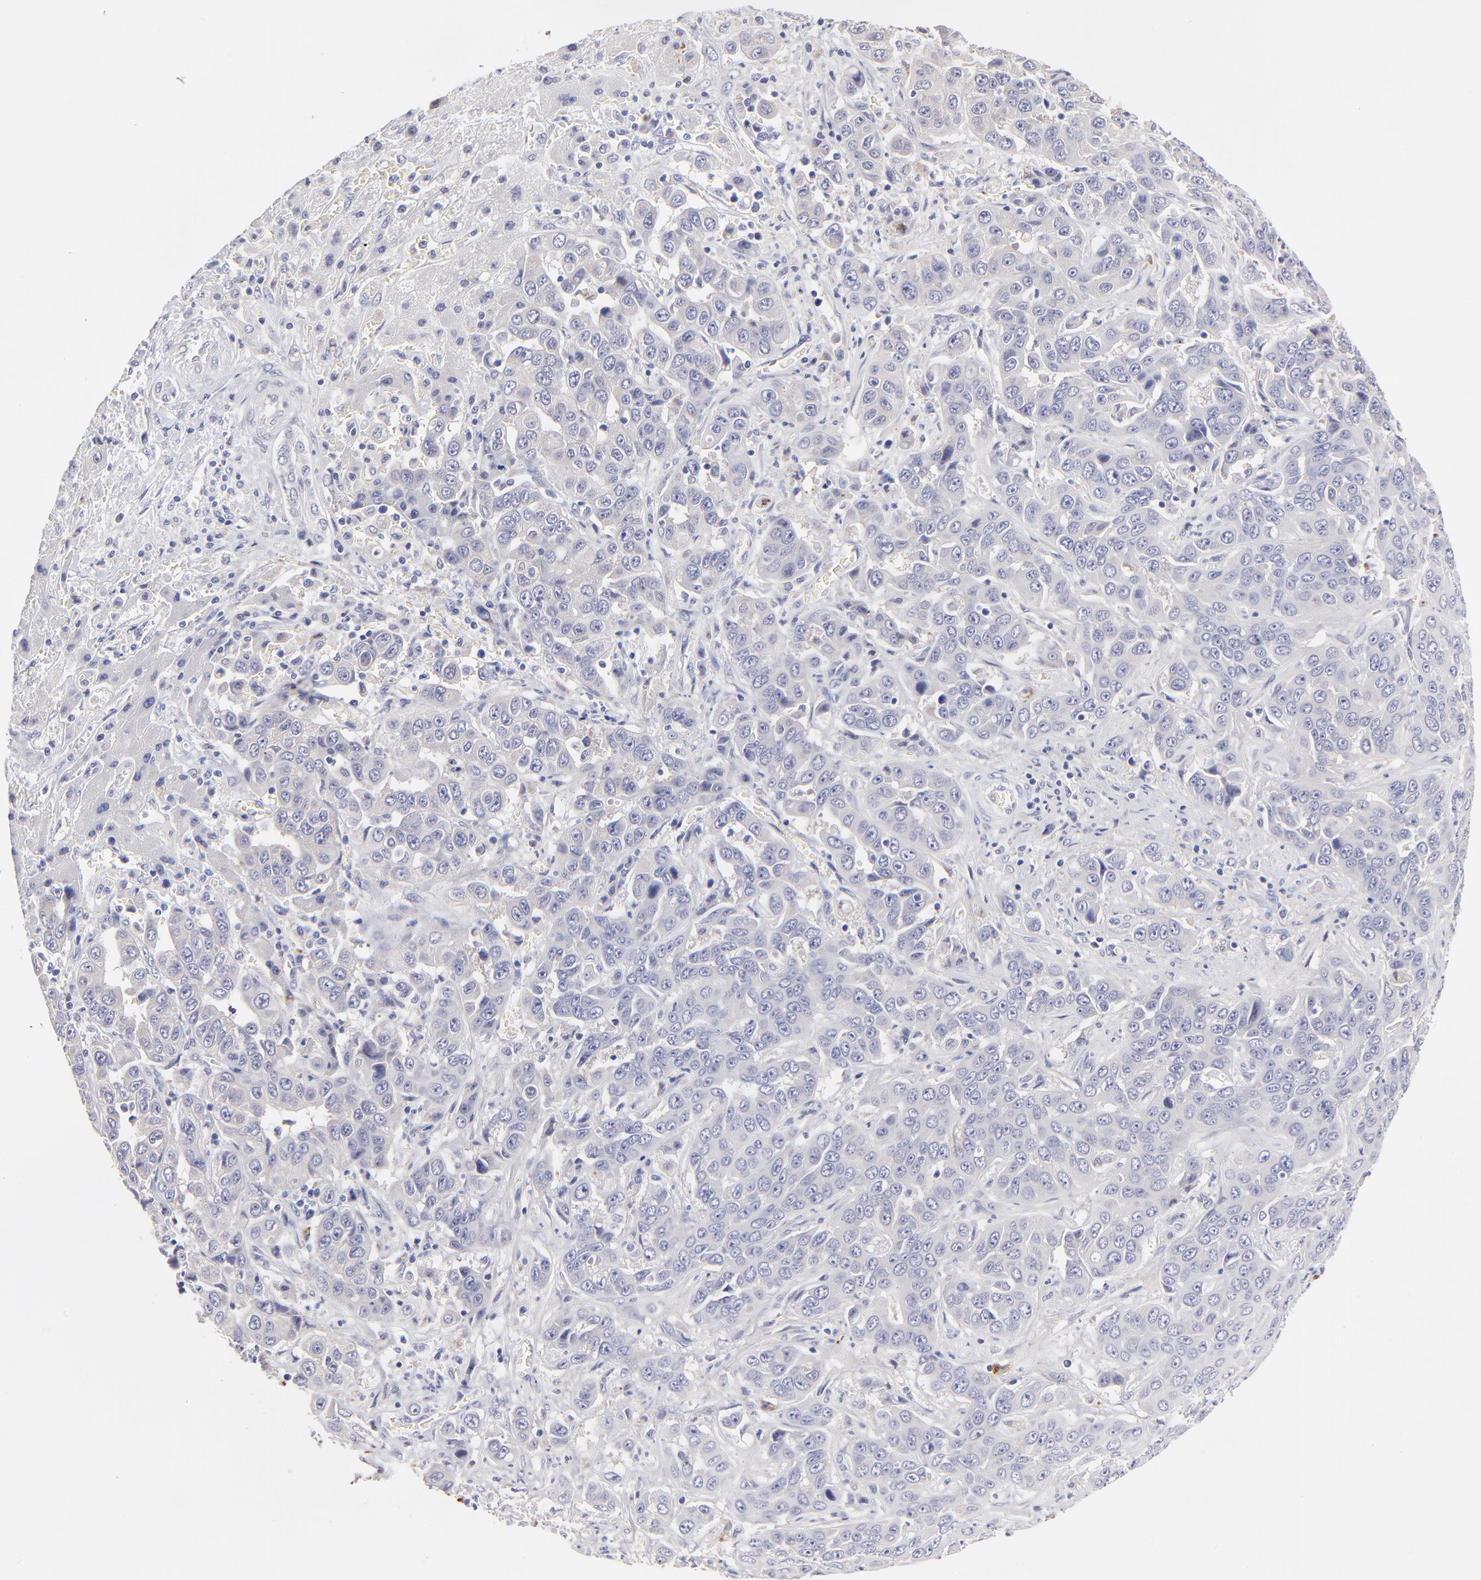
{"staining": {"intensity": "negative", "quantity": "none", "location": "none"}, "tissue": "liver cancer", "cell_type": "Tumor cells", "image_type": "cancer", "snomed": [{"axis": "morphology", "description": "Cholangiocarcinoma"}, {"axis": "topography", "description": "Liver"}], "caption": "Immunohistochemistry (IHC) of human liver cancer (cholangiocarcinoma) exhibits no positivity in tumor cells.", "gene": "BTG2", "patient": {"sex": "female", "age": 52}}